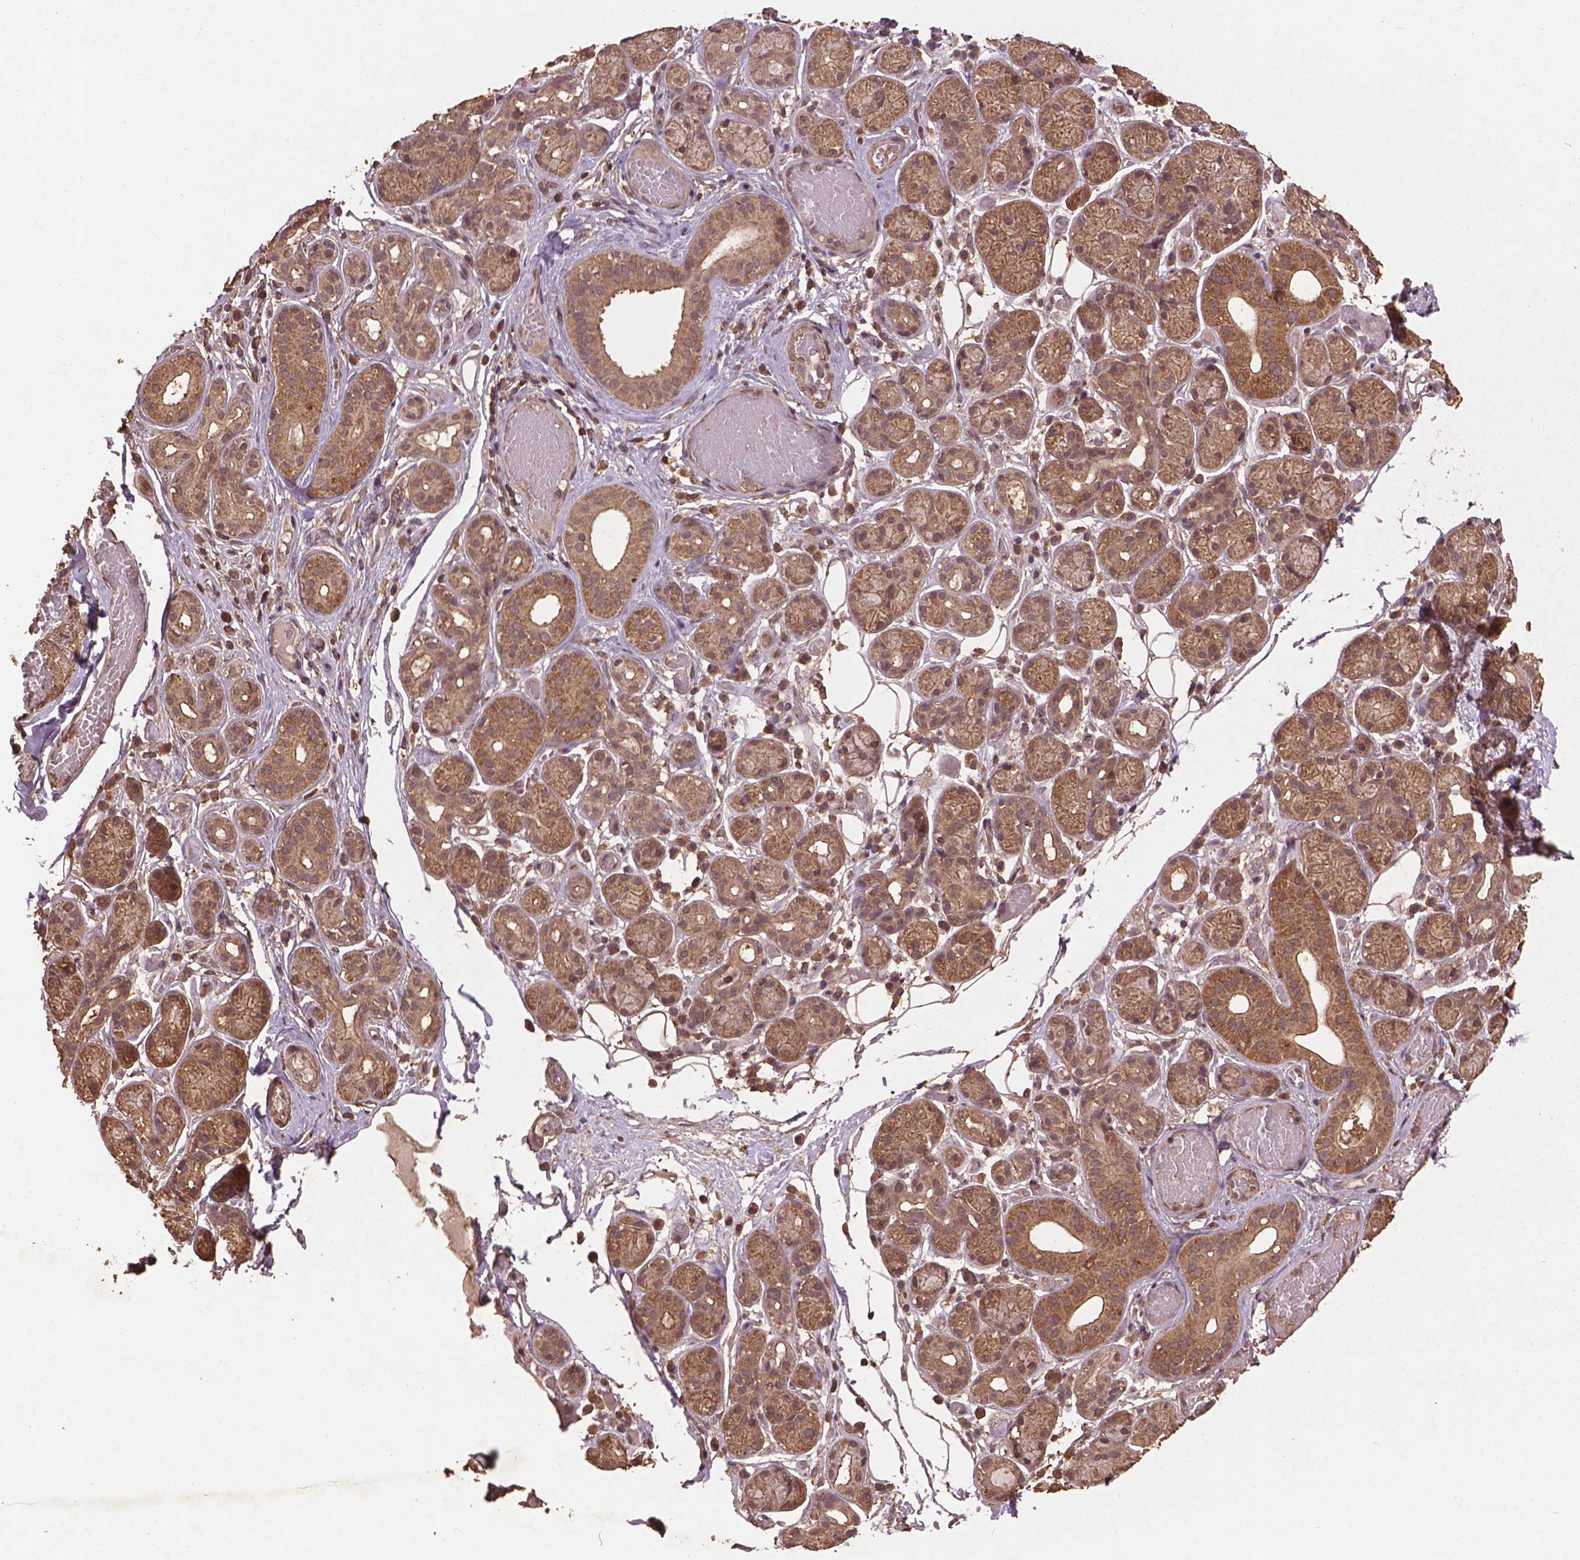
{"staining": {"intensity": "weak", "quantity": ">75%", "location": "cytoplasmic/membranous"}, "tissue": "salivary gland", "cell_type": "Glandular cells", "image_type": "normal", "snomed": [{"axis": "morphology", "description": "Normal tissue, NOS"}, {"axis": "topography", "description": "Salivary gland"}, {"axis": "topography", "description": "Peripheral nerve tissue"}], "caption": "Salivary gland was stained to show a protein in brown. There is low levels of weak cytoplasmic/membranous staining in approximately >75% of glandular cells.", "gene": "BABAM1", "patient": {"sex": "male", "age": 71}}